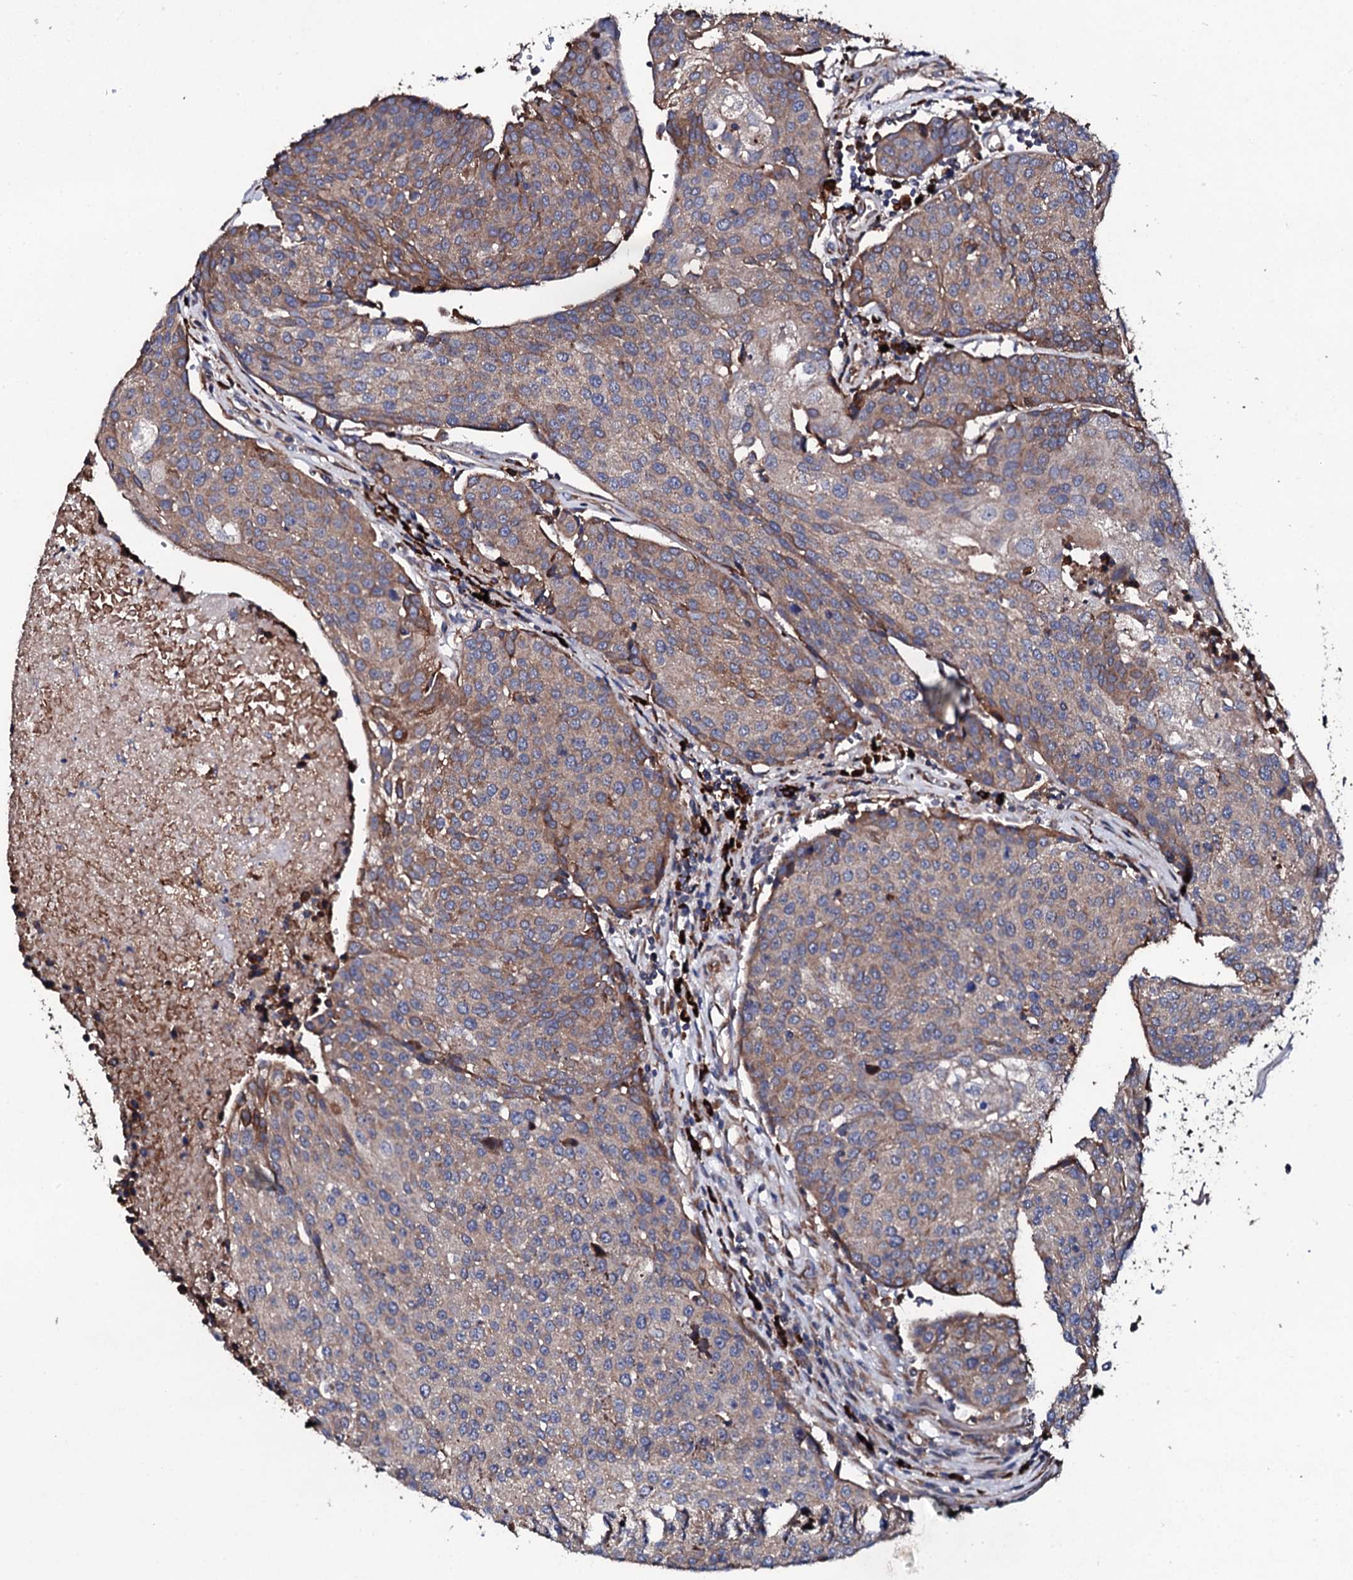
{"staining": {"intensity": "moderate", "quantity": ">75%", "location": "cytoplasmic/membranous"}, "tissue": "urothelial cancer", "cell_type": "Tumor cells", "image_type": "cancer", "snomed": [{"axis": "morphology", "description": "Urothelial carcinoma, High grade"}, {"axis": "topography", "description": "Urinary bladder"}], "caption": "Urothelial cancer stained for a protein (brown) displays moderate cytoplasmic/membranous positive staining in approximately >75% of tumor cells.", "gene": "LIPT2", "patient": {"sex": "female", "age": 85}}